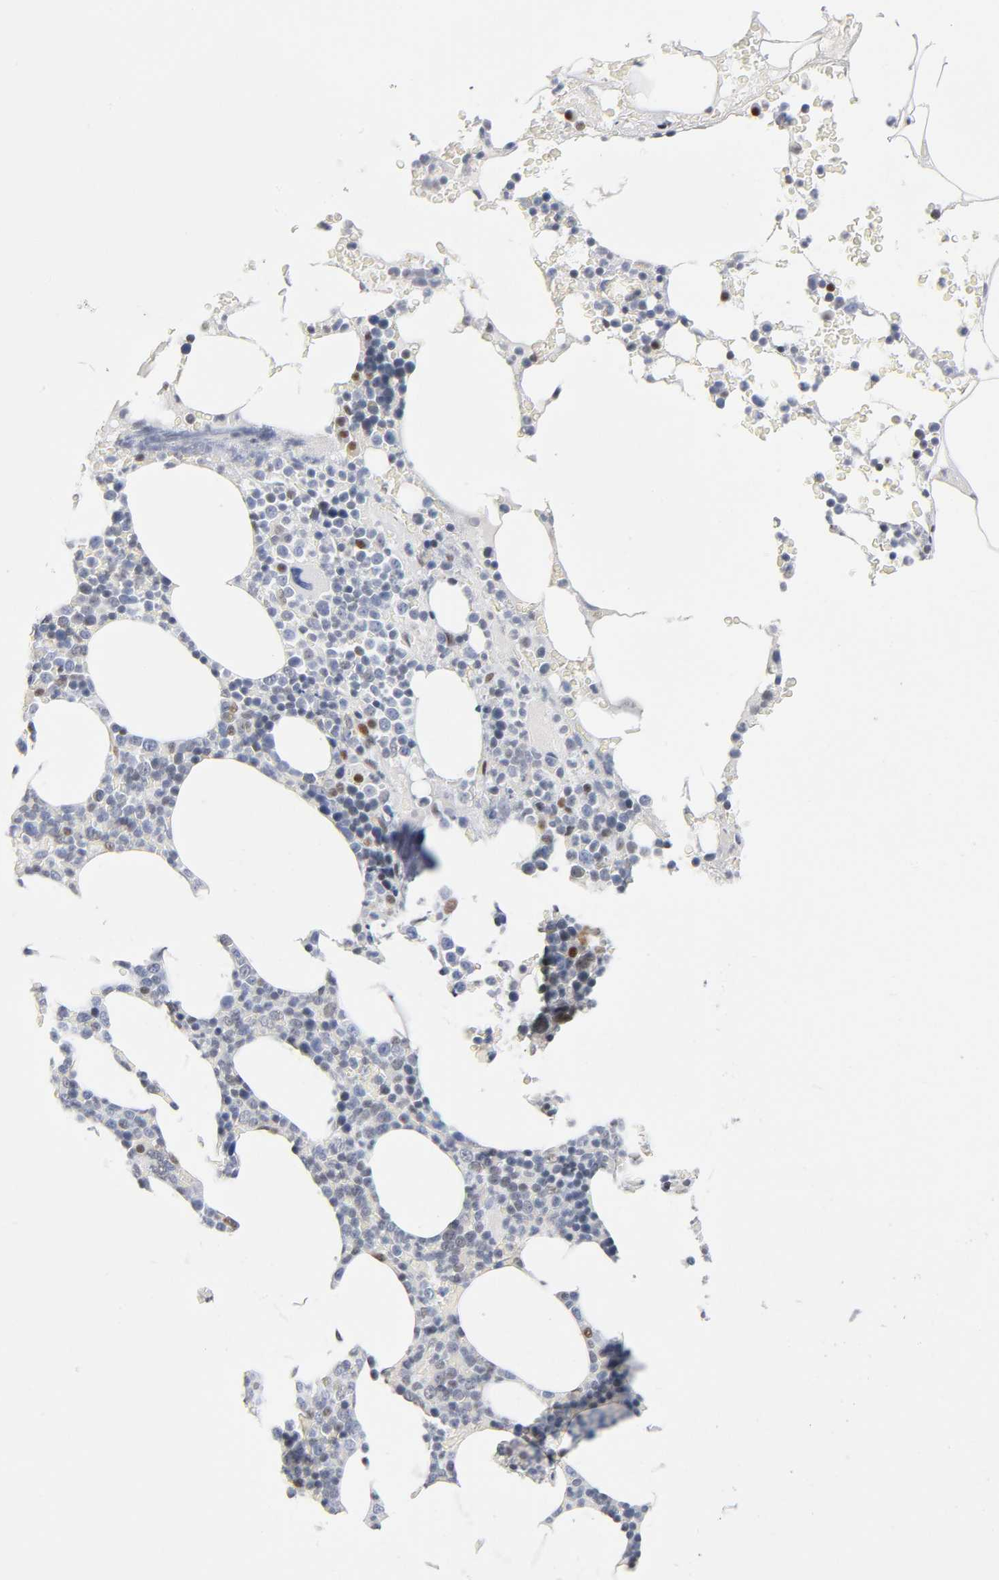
{"staining": {"intensity": "strong", "quantity": "<25%", "location": "nuclear"}, "tissue": "bone marrow", "cell_type": "Hematopoietic cells", "image_type": "normal", "snomed": [{"axis": "morphology", "description": "Normal tissue, NOS"}, {"axis": "topography", "description": "Bone marrow"}], "caption": "IHC histopathology image of unremarkable bone marrow stained for a protein (brown), which displays medium levels of strong nuclear staining in about <25% of hematopoietic cells.", "gene": "SP3", "patient": {"sex": "female", "age": 66}}